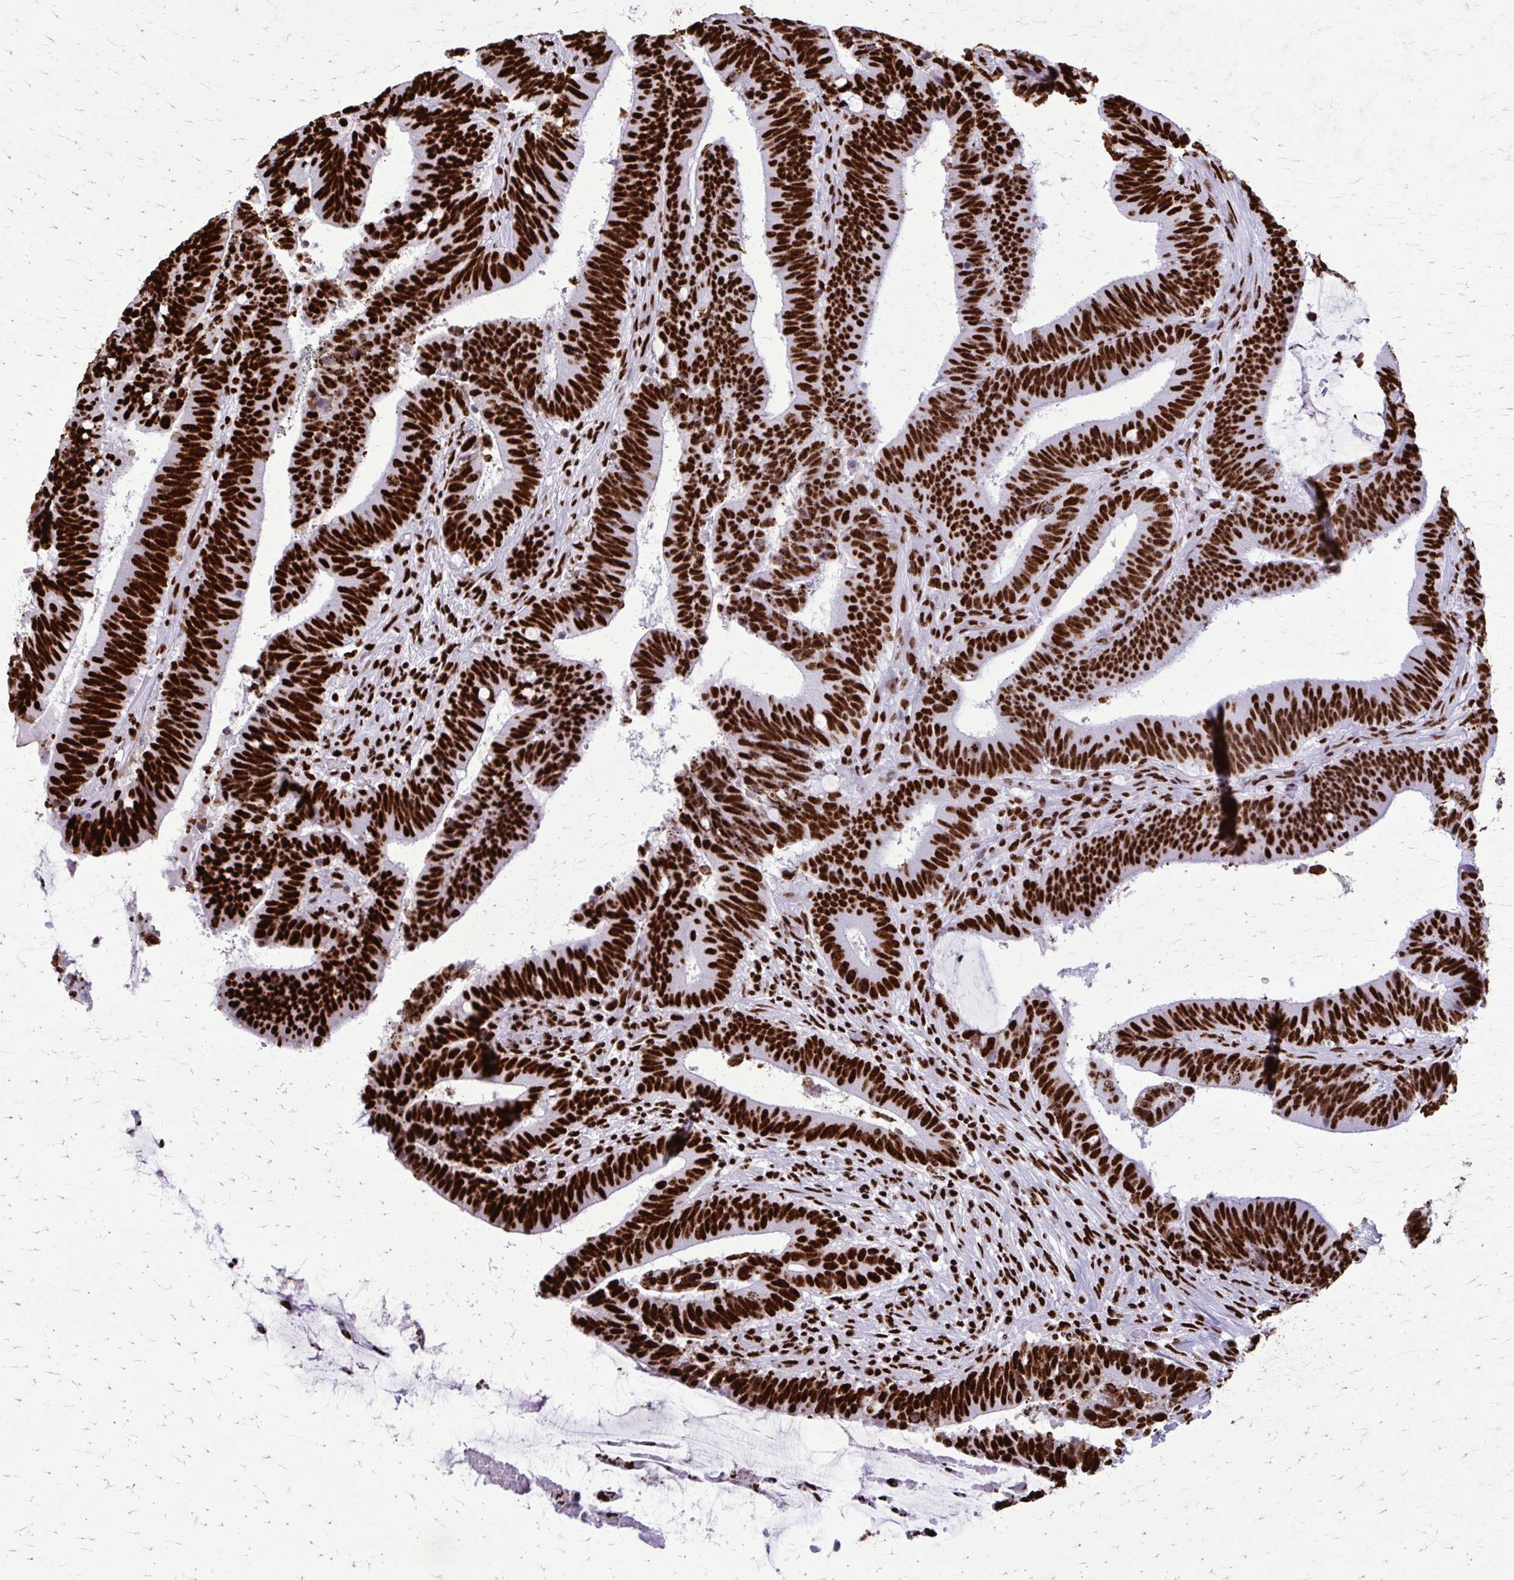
{"staining": {"intensity": "strong", "quantity": ">75%", "location": "nuclear"}, "tissue": "colorectal cancer", "cell_type": "Tumor cells", "image_type": "cancer", "snomed": [{"axis": "morphology", "description": "Adenocarcinoma, NOS"}, {"axis": "topography", "description": "Colon"}], "caption": "Protein expression analysis of human colorectal adenocarcinoma reveals strong nuclear staining in approximately >75% of tumor cells.", "gene": "SFPQ", "patient": {"sex": "female", "age": 43}}